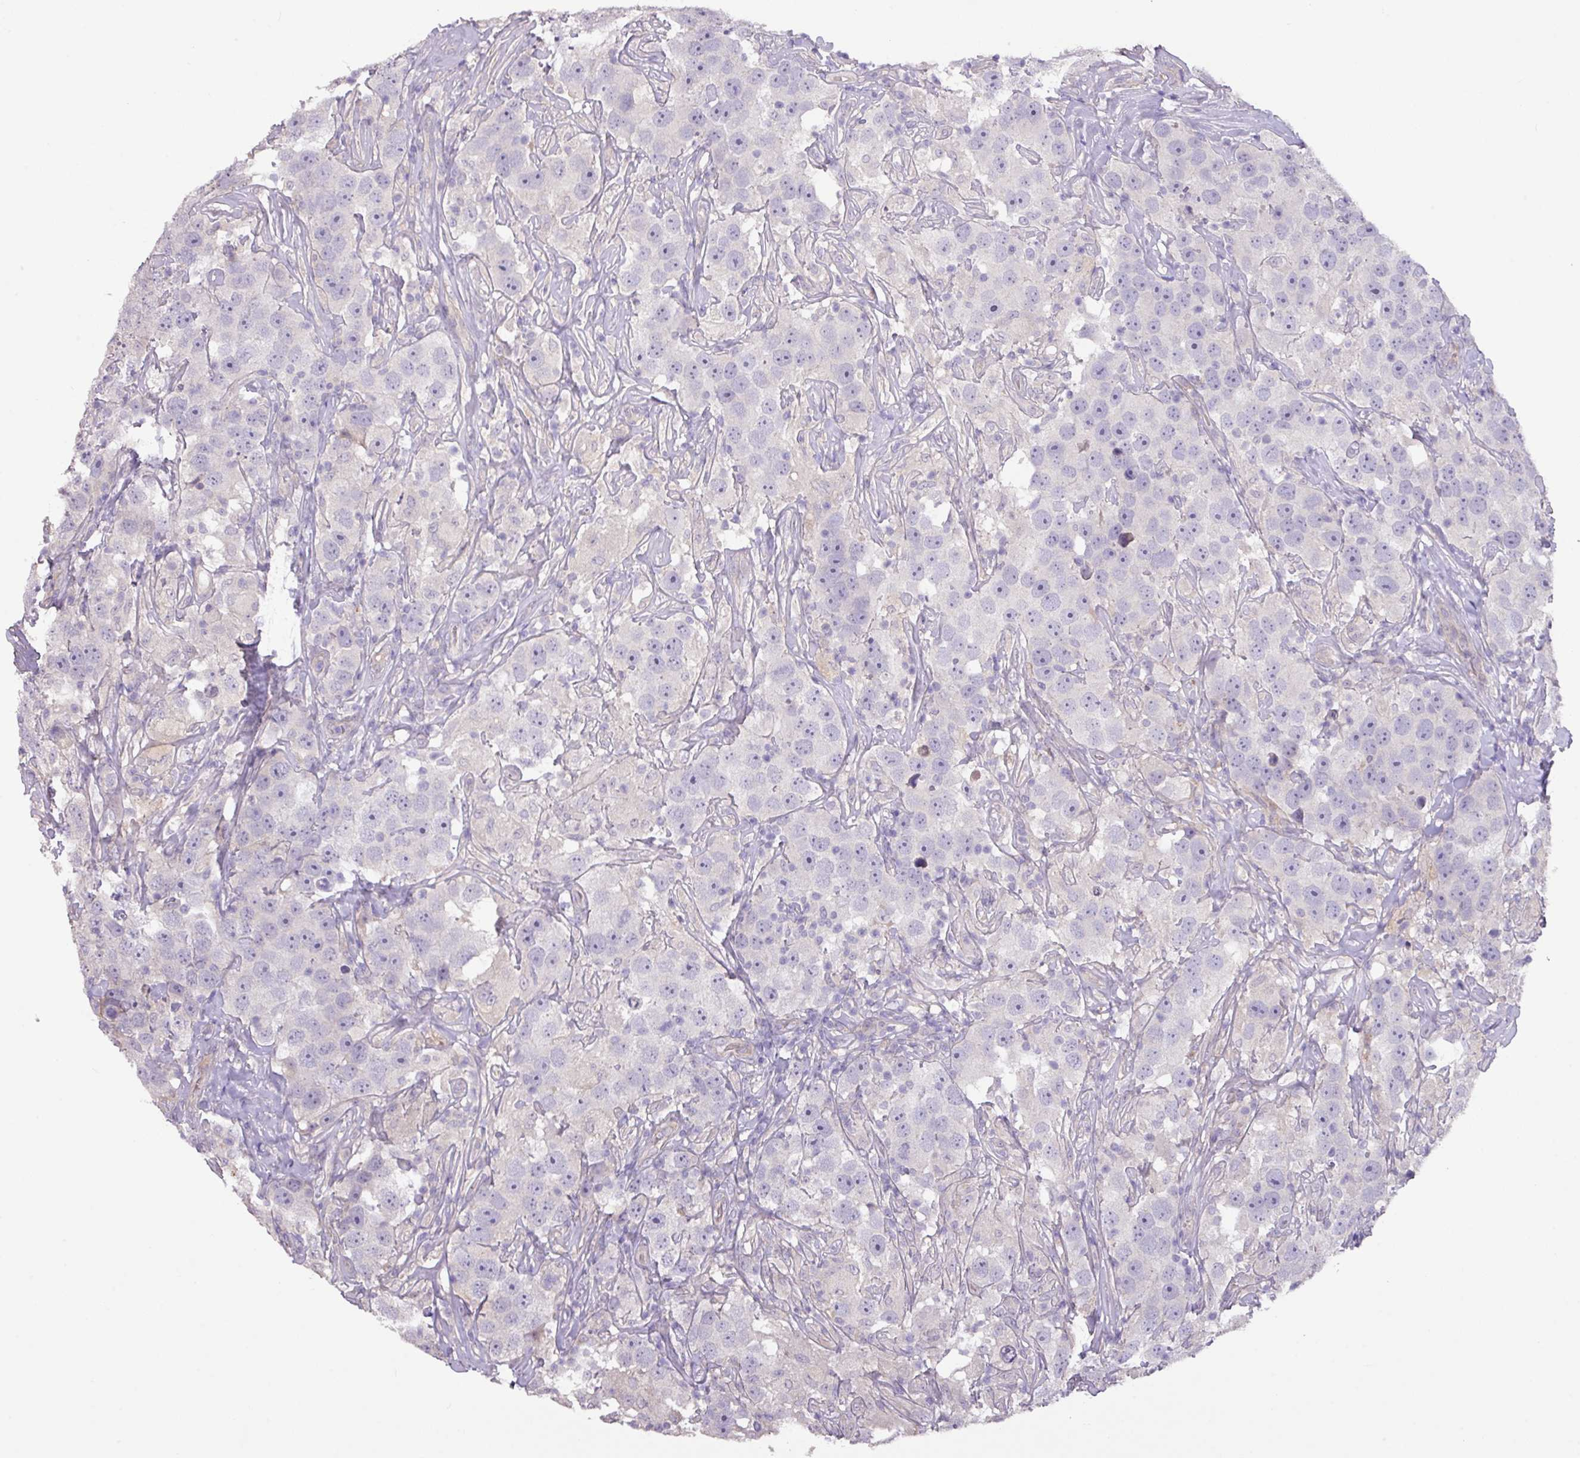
{"staining": {"intensity": "negative", "quantity": "none", "location": "none"}, "tissue": "testis cancer", "cell_type": "Tumor cells", "image_type": "cancer", "snomed": [{"axis": "morphology", "description": "Seminoma, NOS"}, {"axis": "topography", "description": "Testis"}], "caption": "Tumor cells are negative for brown protein staining in testis cancer (seminoma).", "gene": "PRADC1", "patient": {"sex": "male", "age": 49}}